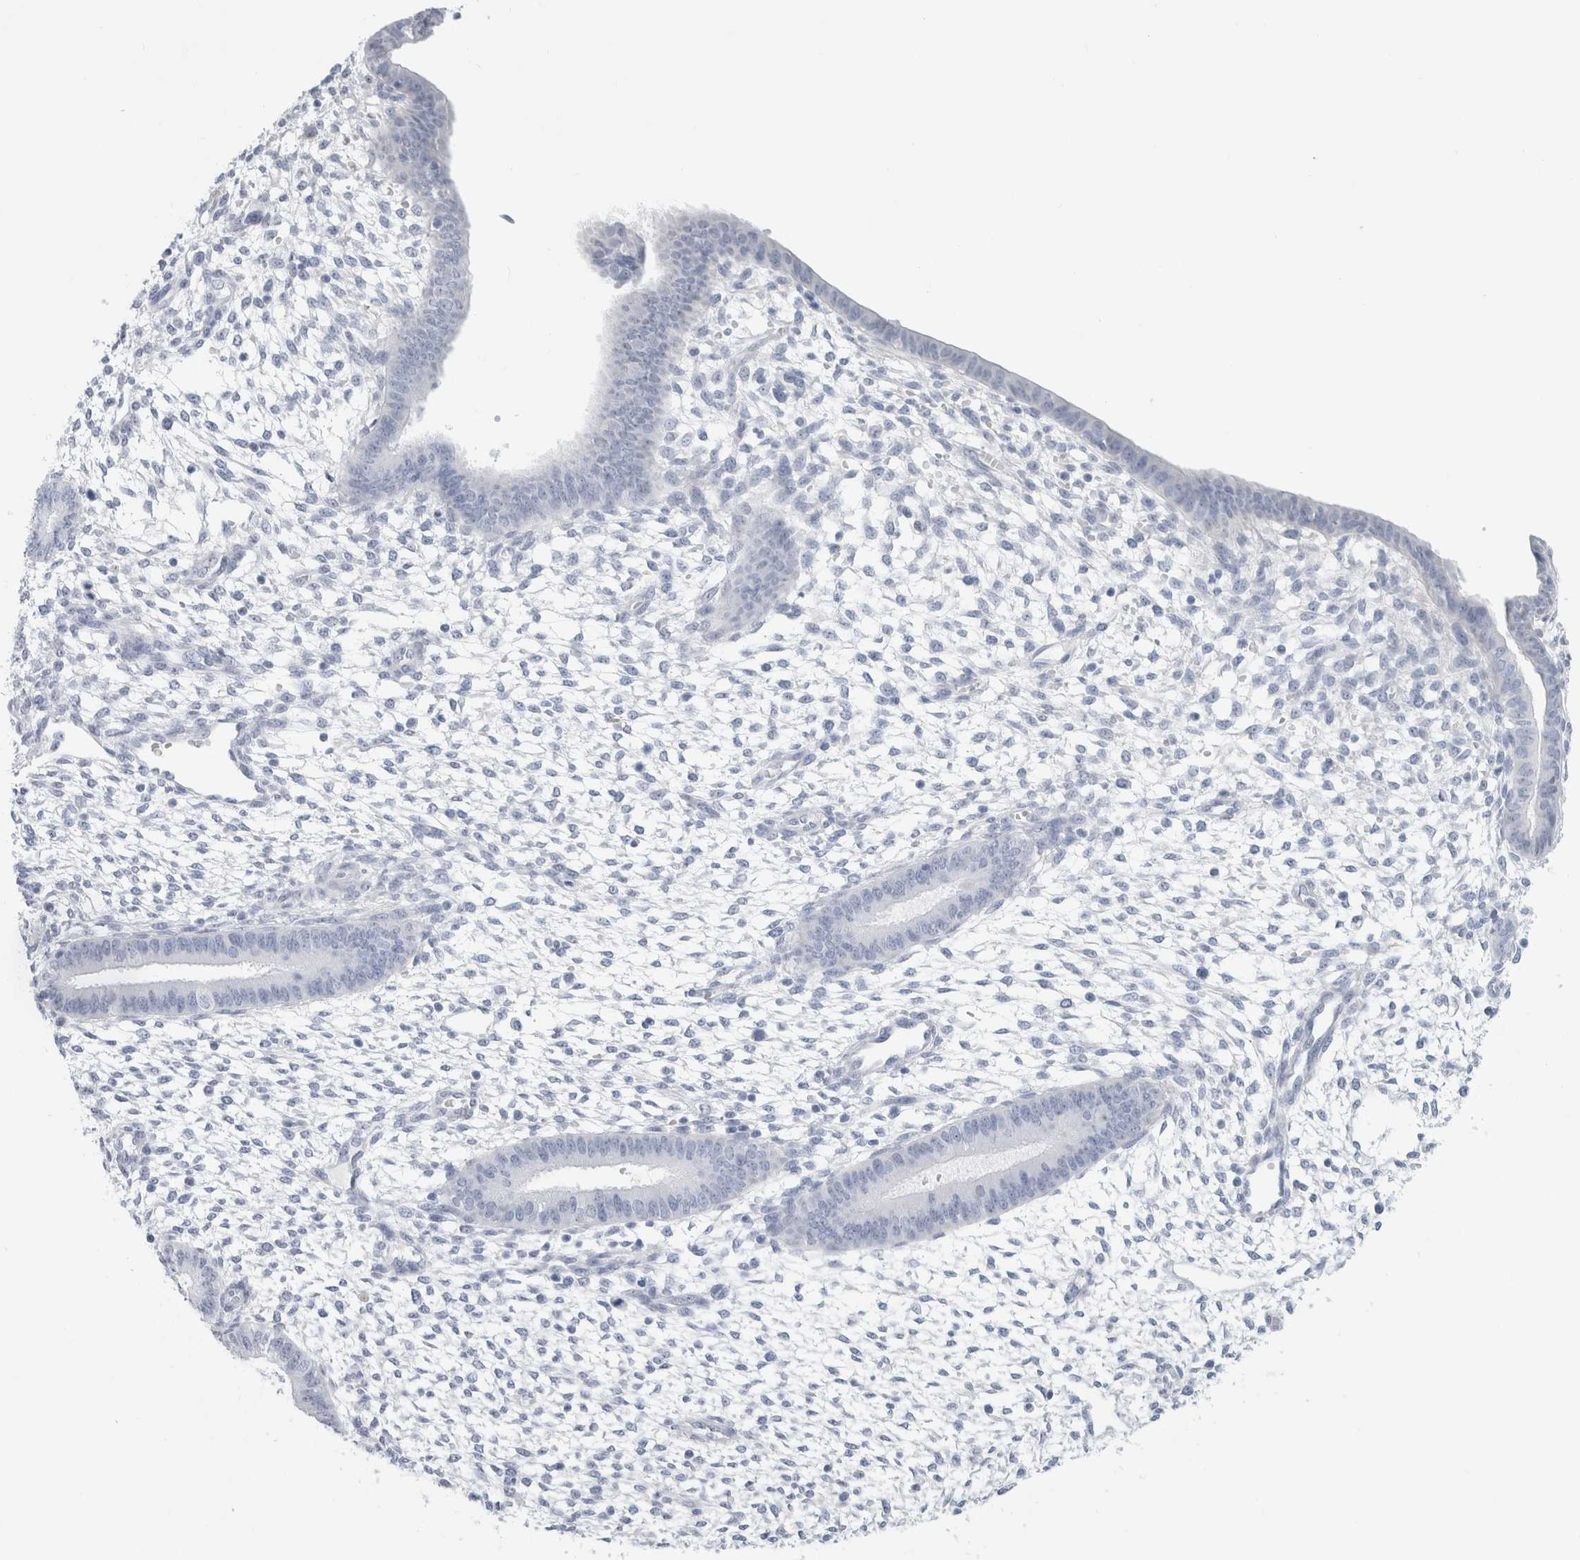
{"staining": {"intensity": "negative", "quantity": "none", "location": "none"}, "tissue": "endometrium", "cell_type": "Cells in endometrial stroma", "image_type": "normal", "snomed": [{"axis": "morphology", "description": "Normal tissue, NOS"}, {"axis": "topography", "description": "Endometrium"}], "caption": "High magnification brightfield microscopy of normal endometrium stained with DAB (brown) and counterstained with hematoxylin (blue): cells in endometrial stroma show no significant positivity.", "gene": "MUC15", "patient": {"sex": "female", "age": 46}}